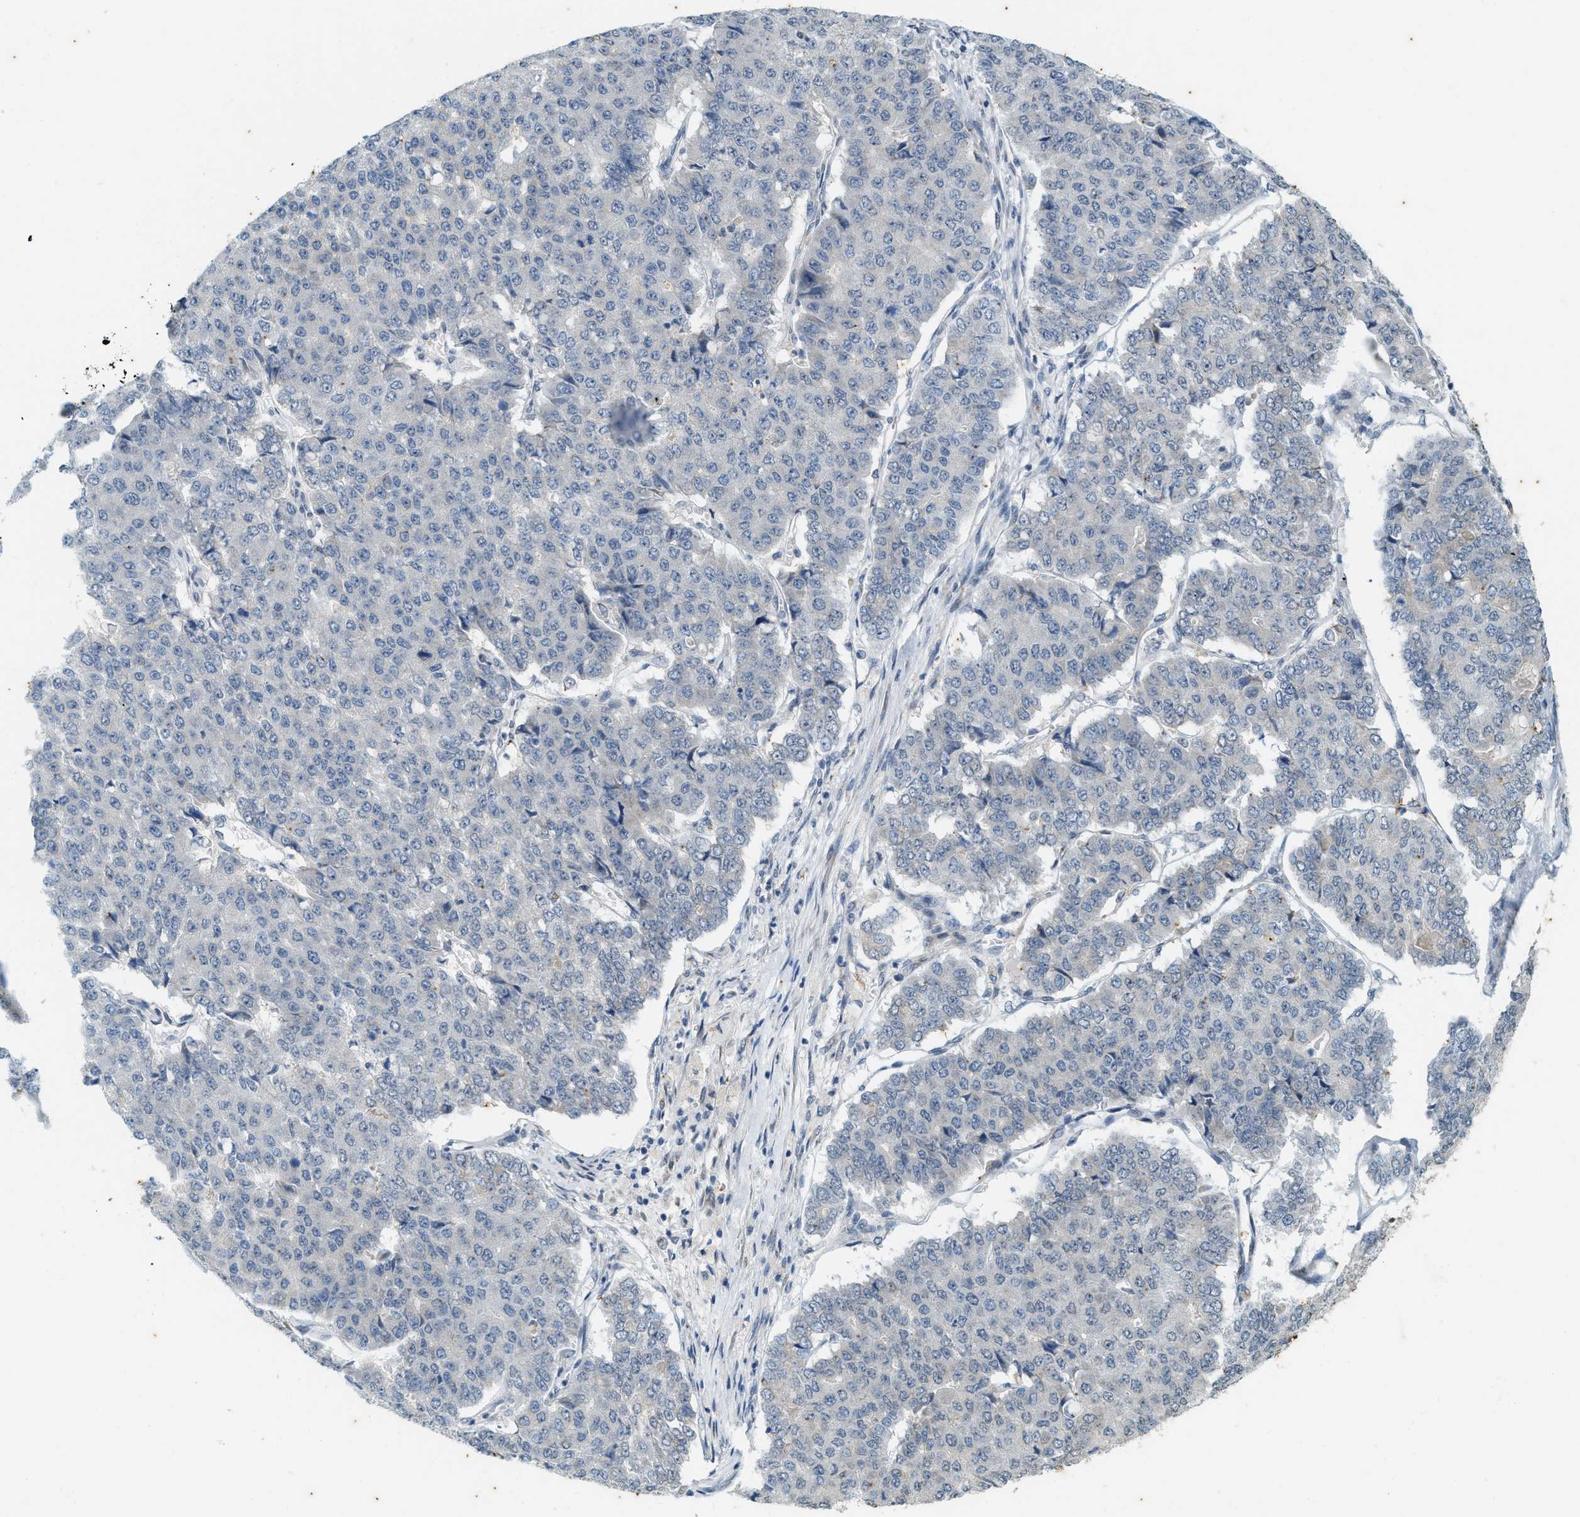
{"staining": {"intensity": "negative", "quantity": "none", "location": "none"}, "tissue": "pancreatic cancer", "cell_type": "Tumor cells", "image_type": "cancer", "snomed": [{"axis": "morphology", "description": "Adenocarcinoma, NOS"}, {"axis": "topography", "description": "Pancreas"}], "caption": "Pancreatic cancer stained for a protein using immunohistochemistry reveals no expression tumor cells.", "gene": "CHPF2", "patient": {"sex": "male", "age": 50}}